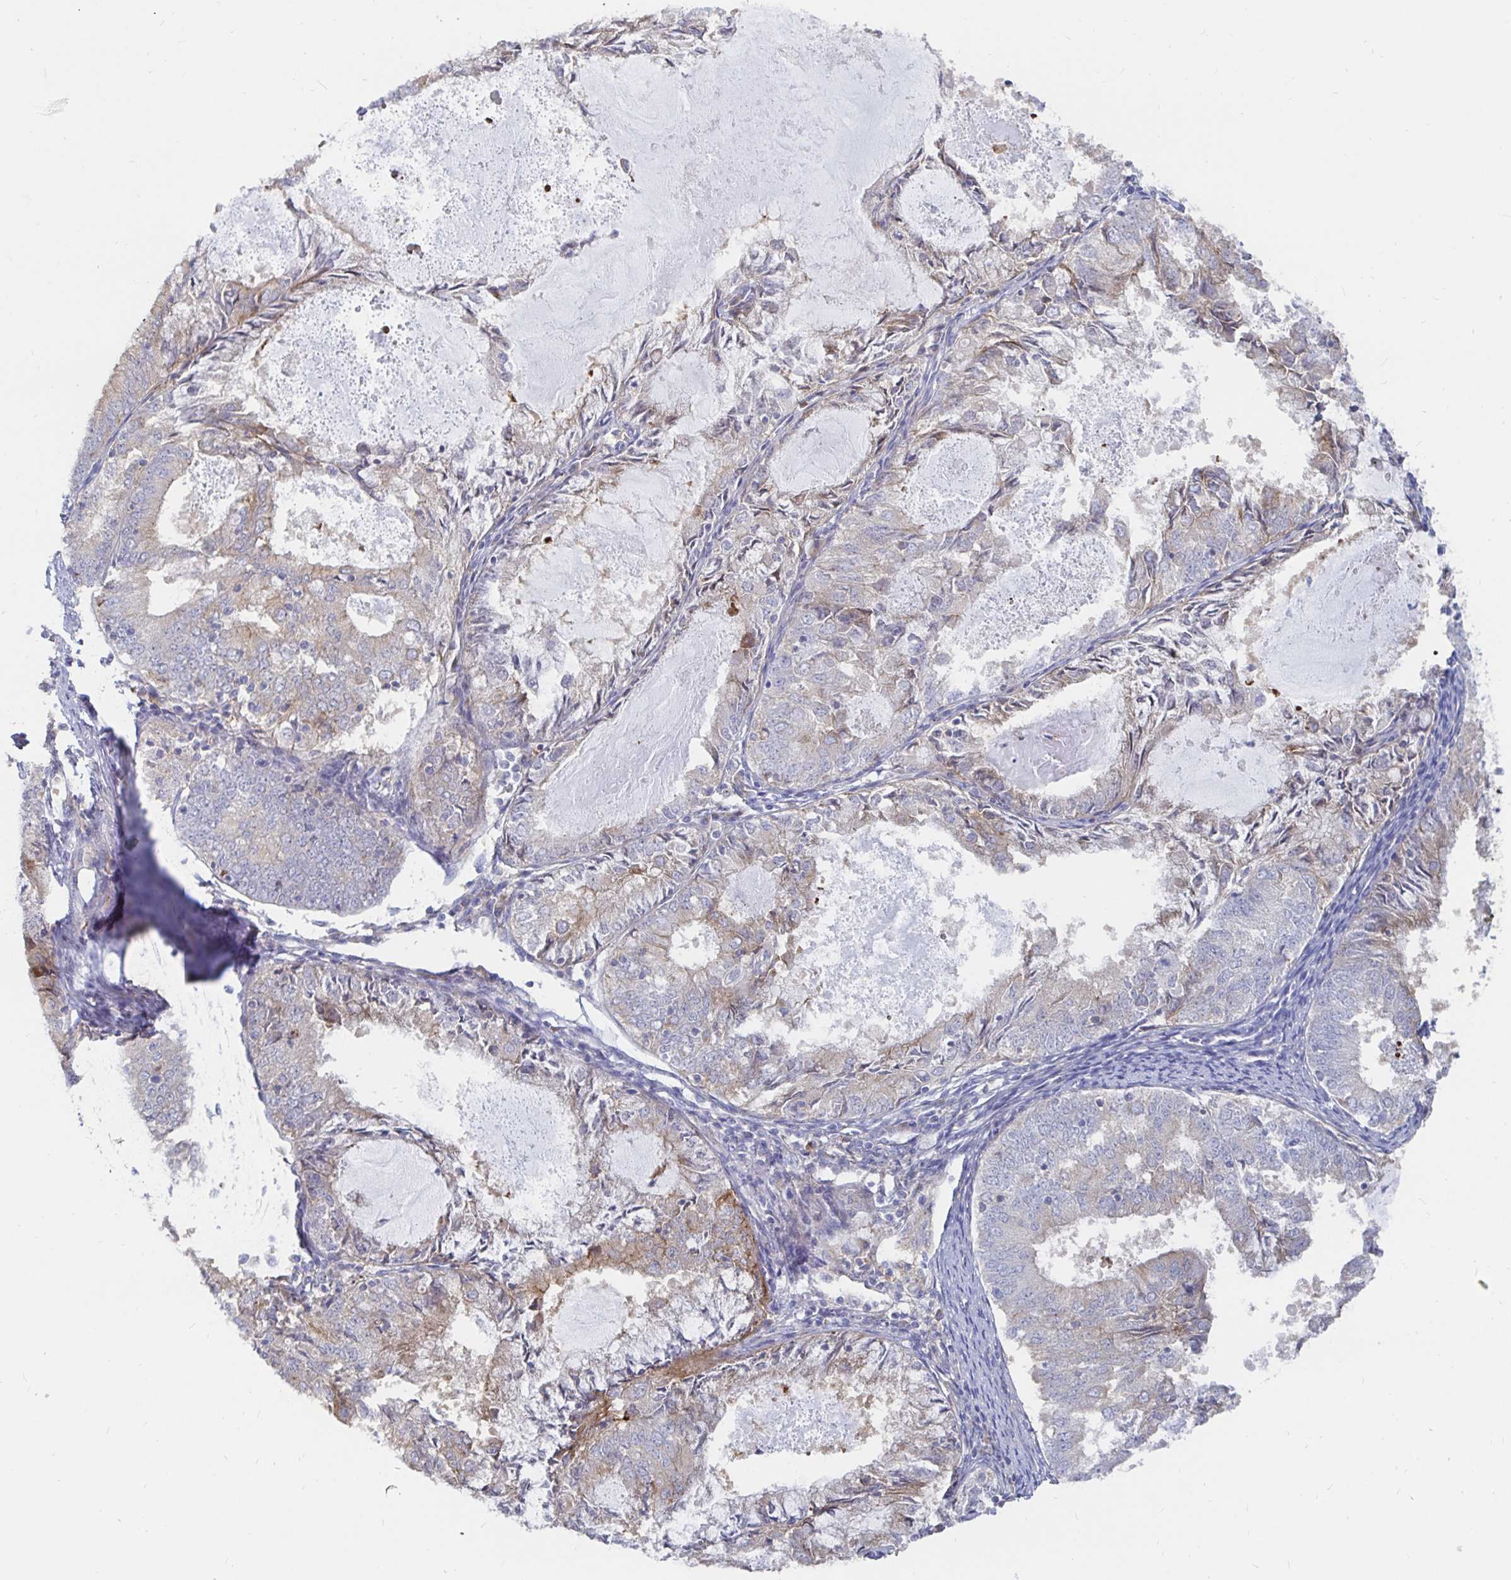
{"staining": {"intensity": "weak", "quantity": "25%-75%", "location": "cytoplasmic/membranous"}, "tissue": "endometrial cancer", "cell_type": "Tumor cells", "image_type": "cancer", "snomed": [{"axis": "morphology", "description": "Adenocarcinoma, NOS"}, {"axis": "topography", "description": "Endometrium"}], "caption": "A low amount of weak cytoplasmic/membranous staining is present in approximately 25%-75% of tumor cells in endometrial adenocarcinoma tissue.", "gene": "KCTD19", "patient": {"sex": "female", "age": 57}}